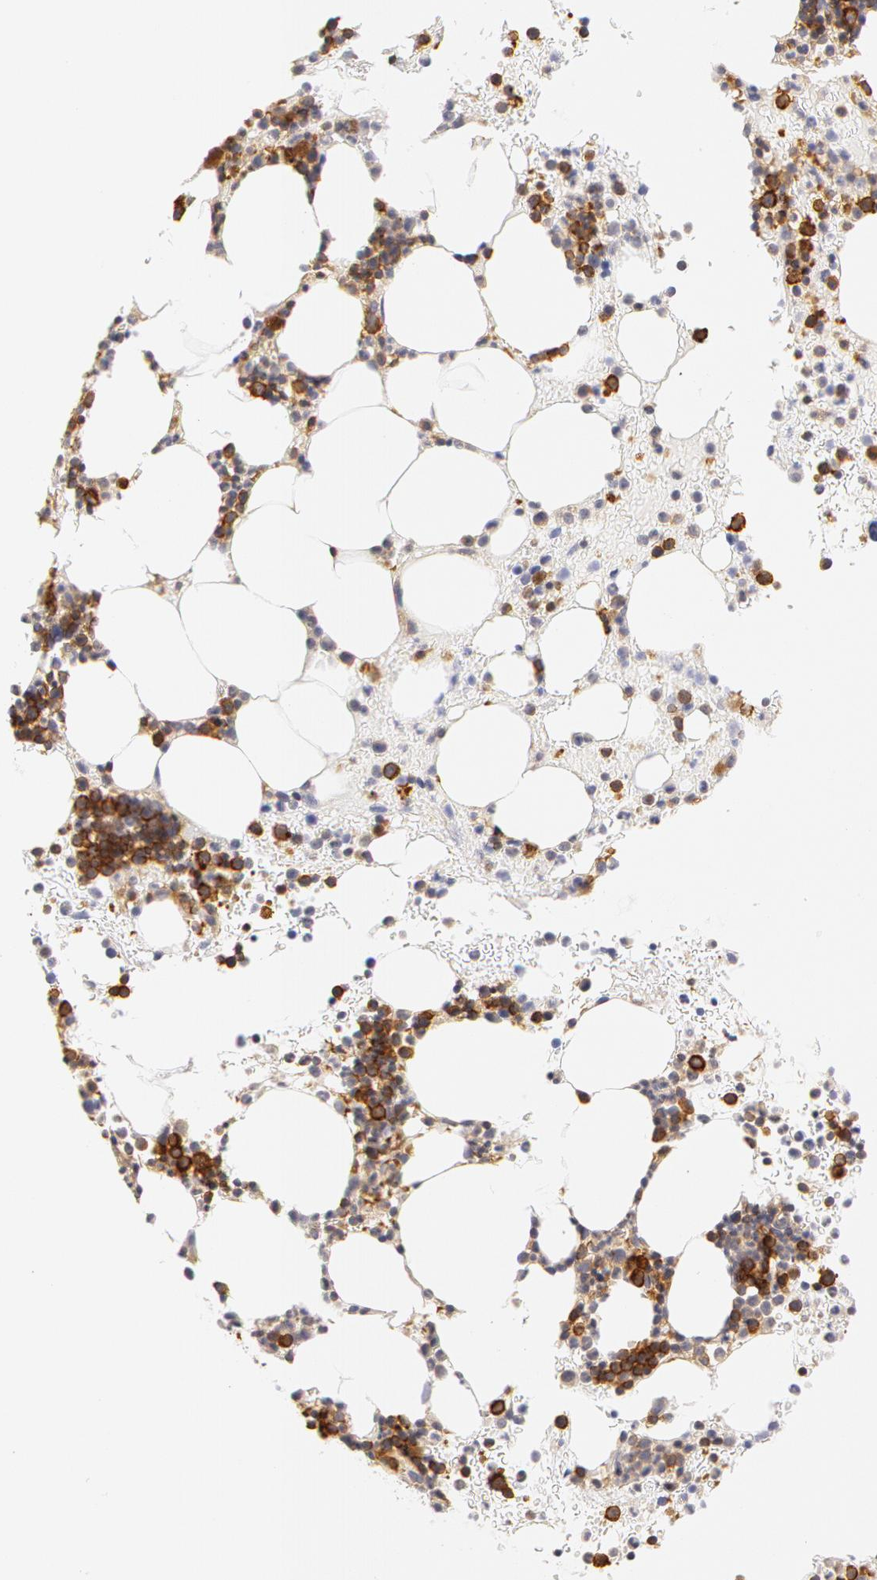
{"staining": {"intensity": "moderate", "quantity": "25%-75%", "location": "cytoplasmic/membranous"}, "tissue": "bone marrow", "cell_type": "Hematopoietic cells", "image_type": "normal", "snomed": [{"axis": "morphology", "description": "Normal tissue, NOS"}, {"axis": "topography", "description": "Bone marrow"}], "caption": "Brown immunohistochemical staining in unremarkable bone marrow demonstrates moderate cytoplasmic/membranous positivity in about 25%-75% of hematopoietic cells. (IHC, brightfield microscopy, high magnification).", "gene": "DDX3X", "patient": {"sex": "female", "age": 88}}